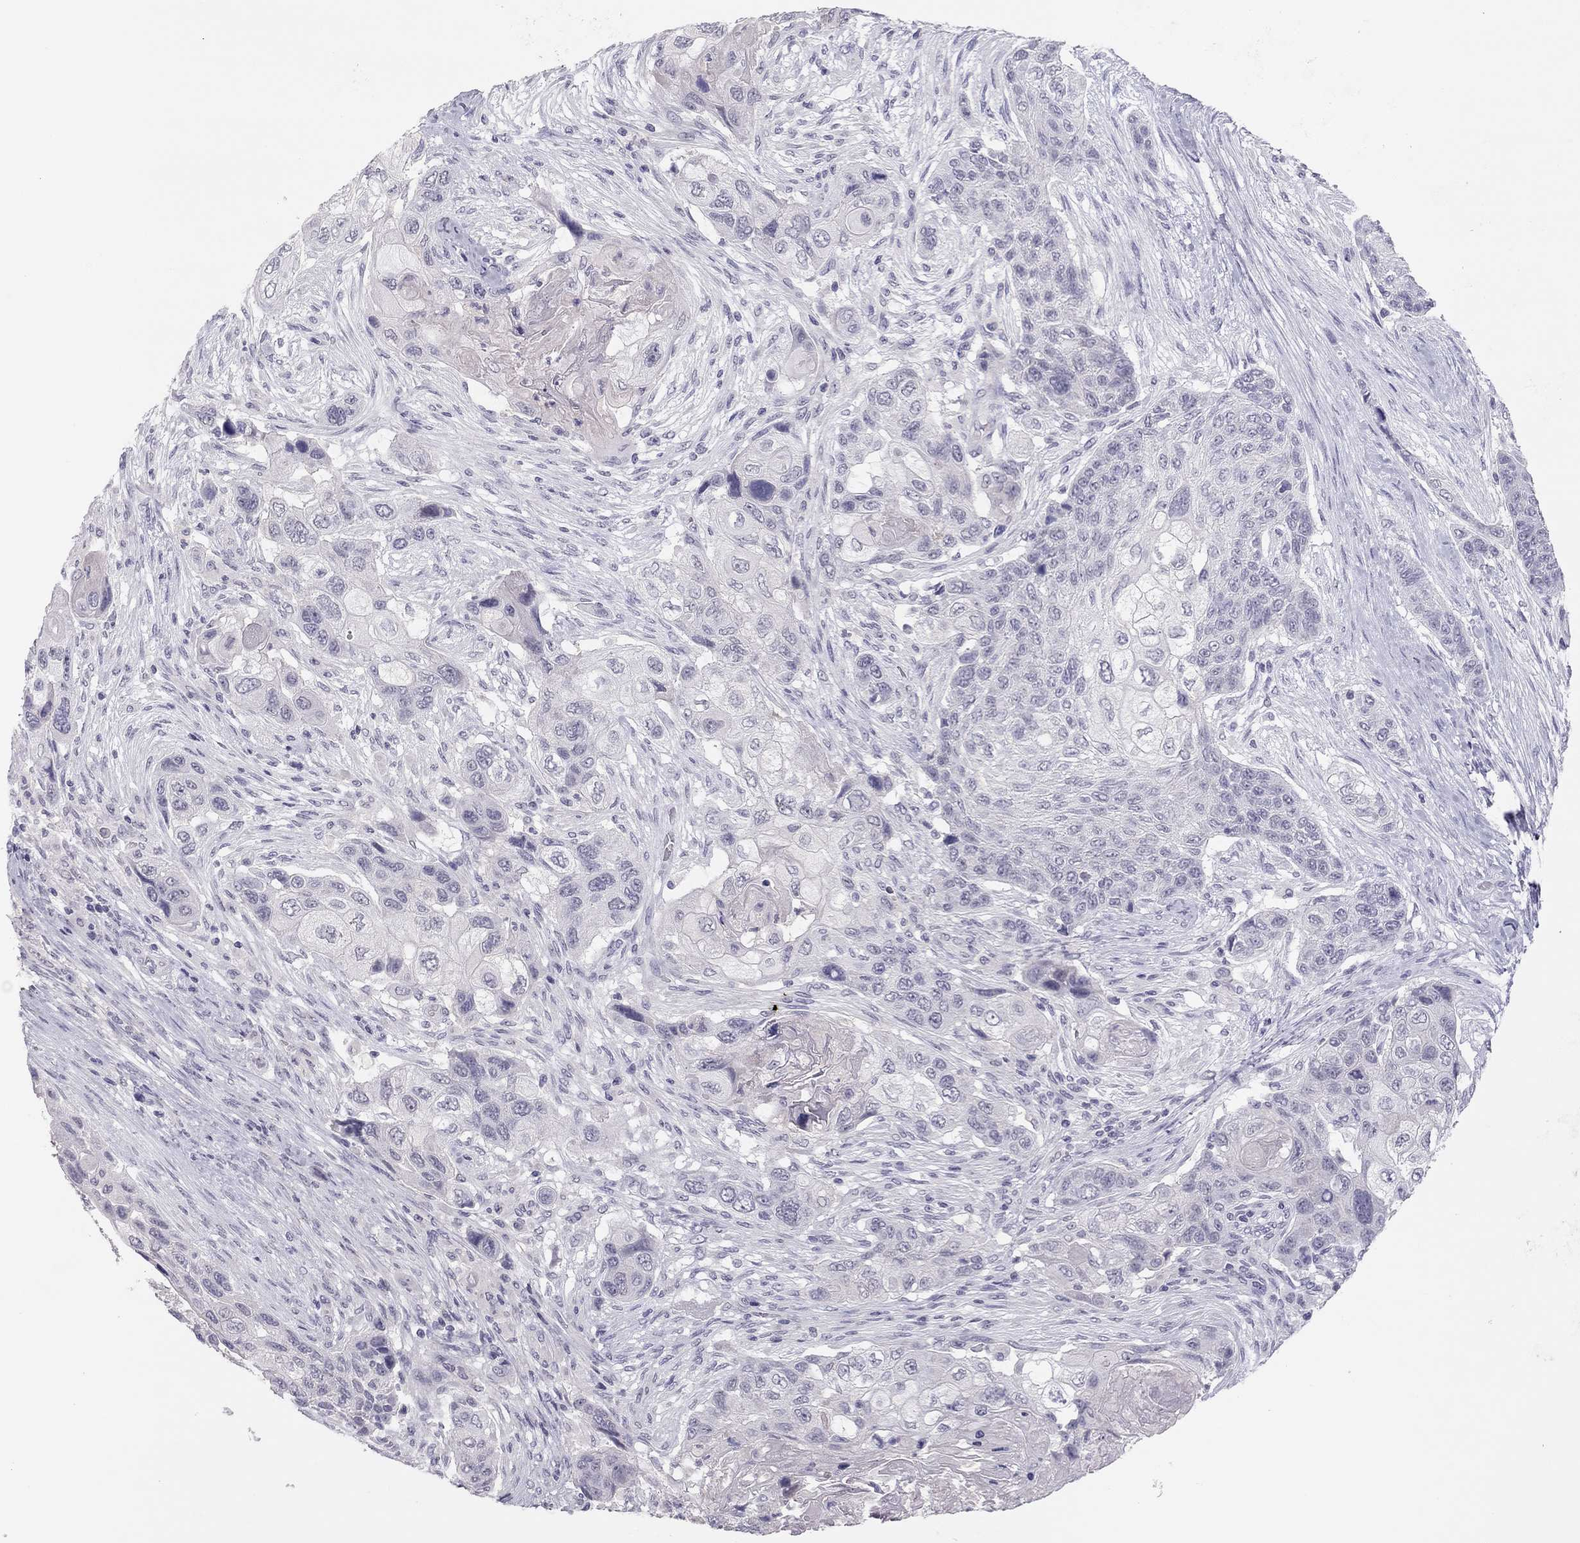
{"staining": {"intensity": "negative", "quantity": "none", "location": "none"}, "tissue": "lung cancer", "cell_type": "Tumor cells", "image_type": "cancer", "snomed": [{"axis": "morphology", "description": "Squamous cell carcinoma, NOS"}, {"axis": "topography", "description": "Lung"}], "caption": "Immunohistochemistry of human lung squamous cell carcinoma demonstrates no positivity in tumor cells.", "gene": "ADORA2A", "patient": {"sex": "male", "age": 69}}